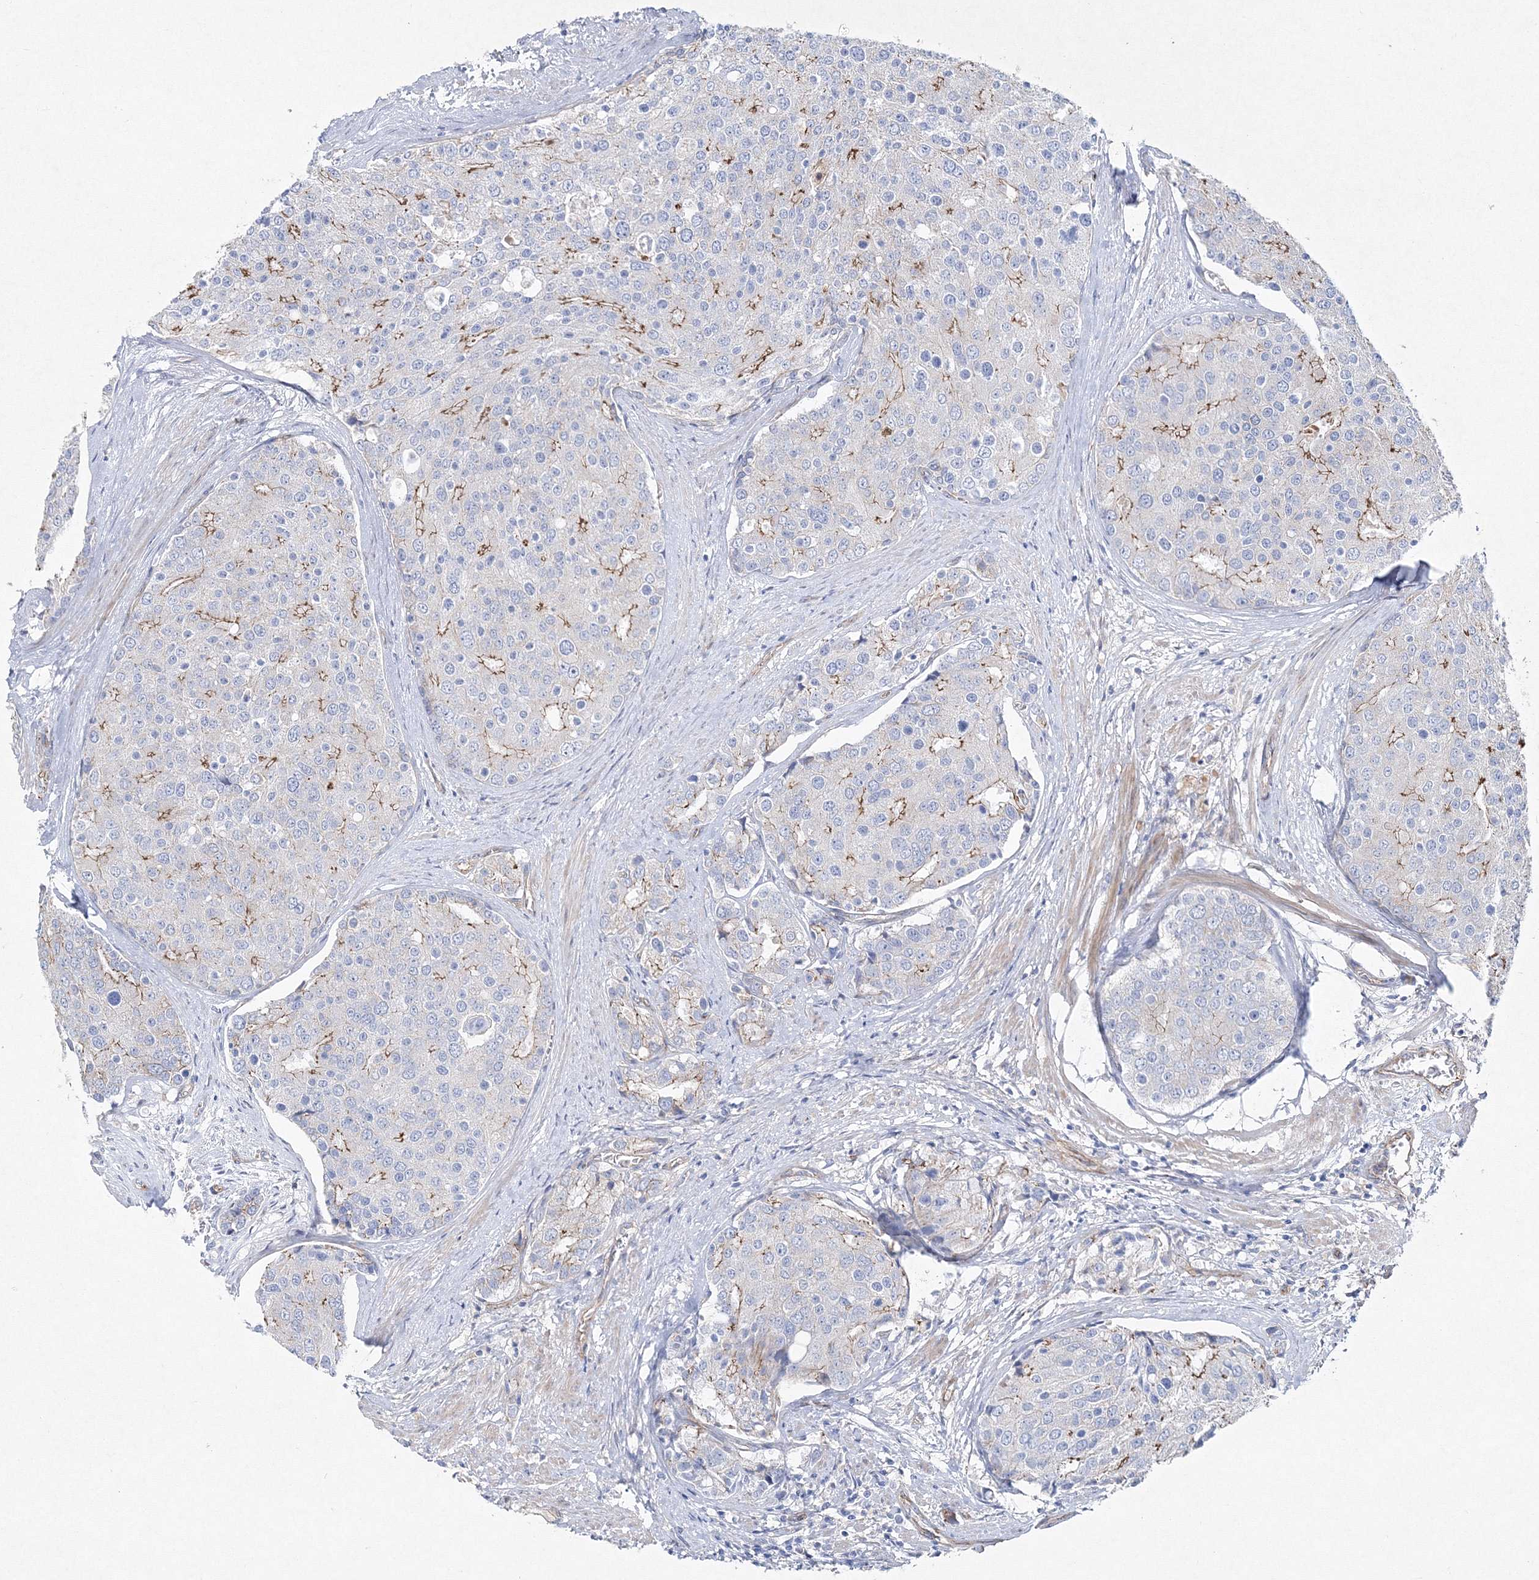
{"staining": {"intensity": "moderate", "quantity": "<25%", "location": "cytoplasmic/membranous"}, "tissue": "prostate cancer", "cell_type": "Tumor cells", "image_type": "cancer", "snomed": [{"axis": "morphology", "description": "Adenocarcinoma, High grade"}, {"axis": "topography", "description": "Prostate"}], "caption": "This is a micrograph of immunohistochemistry staining of adenocarcinoma (high-grade) (prostate), which shows moderate expression in the cytoplasmic/membranous of tumor cells.", "gene": "NAA40", "patient": {"sex": "male", "age": 50}}